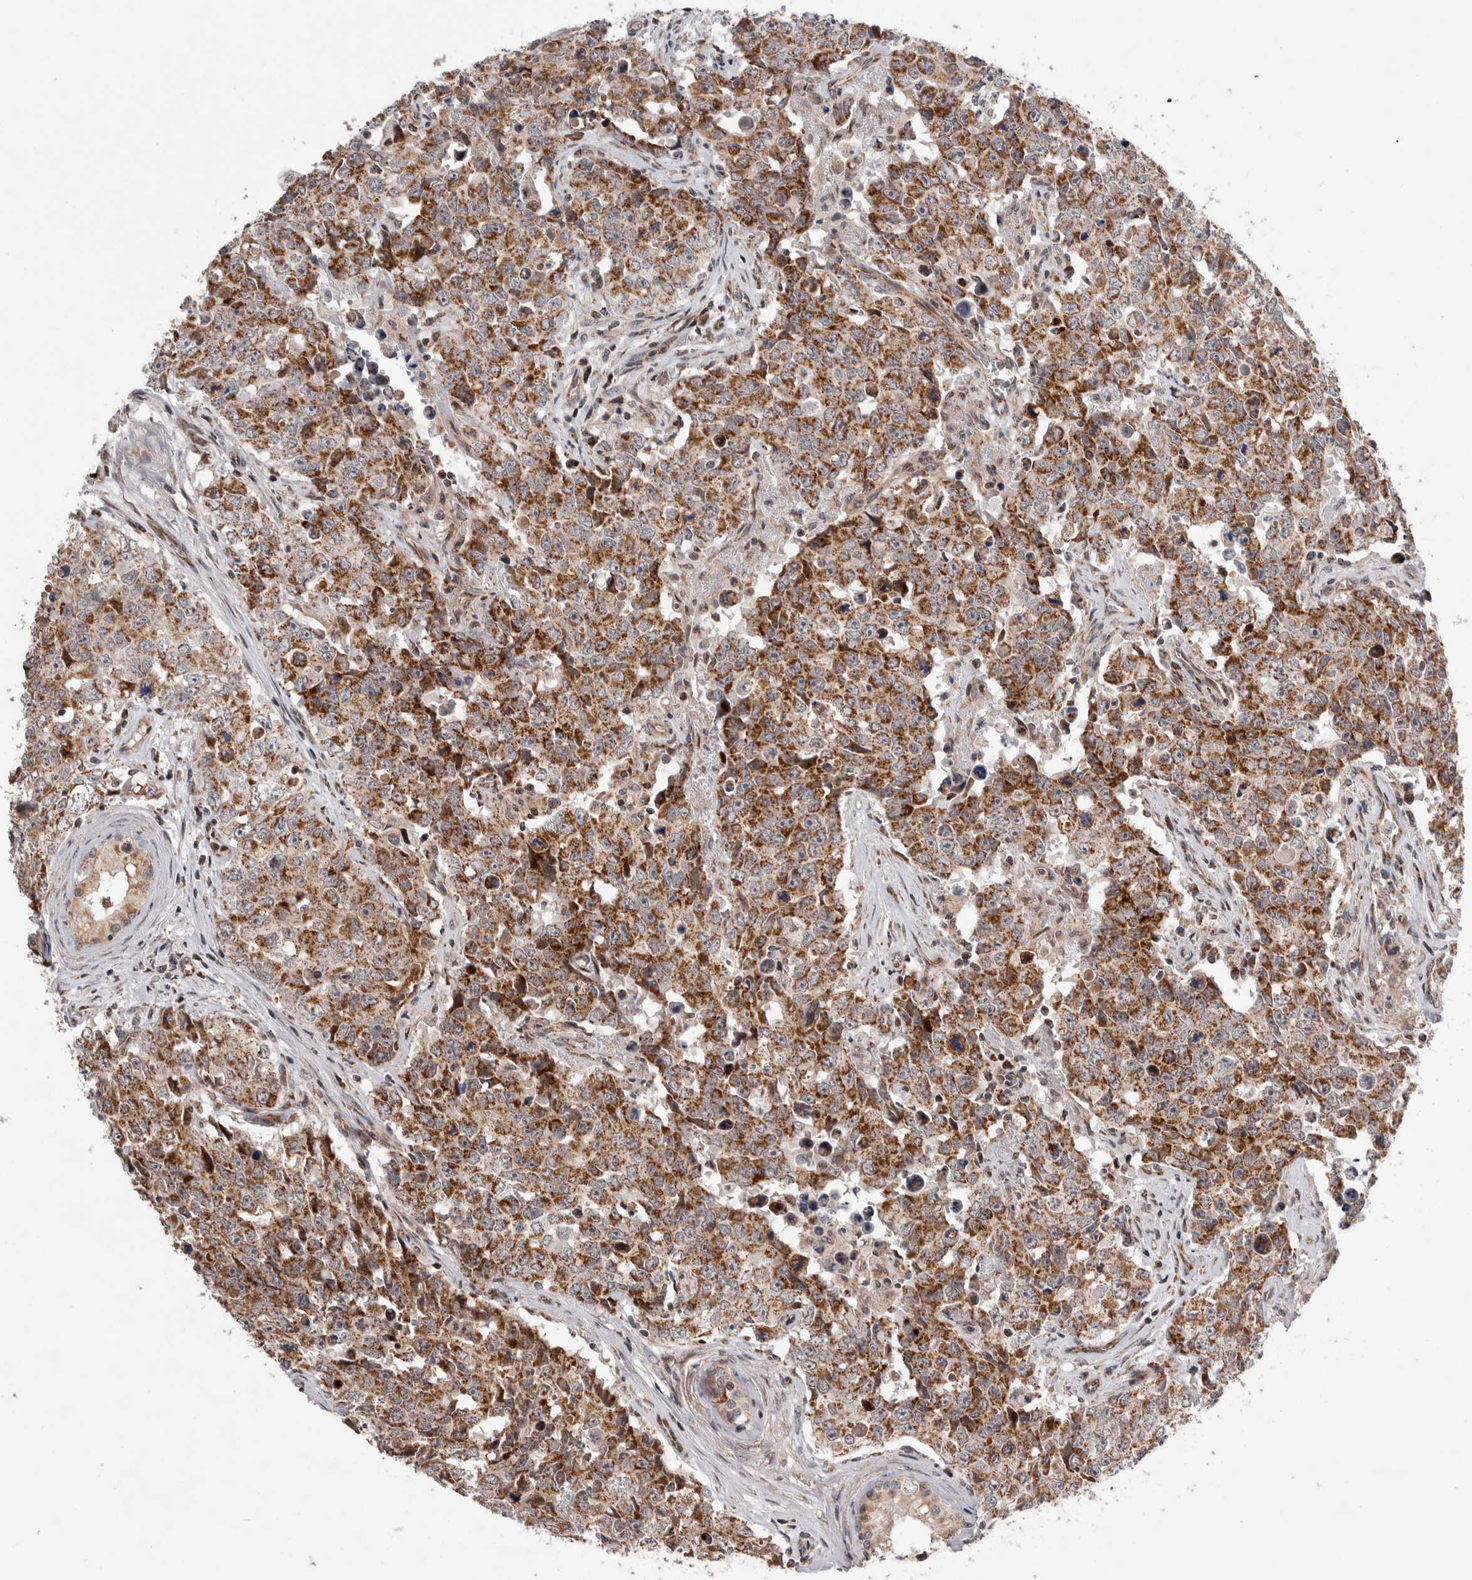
{"staining": {"intensity": "moderate", "quantity": ">75%", "location": "cytoplasmic/membranous"}, "tissue": "testis cancer", "cell_type": "Tumor cells", "image_type": "cancer", "snomed": [{"axis": "morphology", "description": "Carcinoma, Embryonal, NOS"}, {"axis": "topography", "description": "Testis"}], "caption": "Immunohistochemistry micrograph of neoplastic tissue: testis cancer (embryonal carcinoma) stained using IHC exhibits medium levels of moderate protein expression localized specifically in the cytoplasmic/membranous of tumor cells, appearing as a cytoplasmic/membranous brown color.", "gene": "MRPL37", "patient": {"sex": "male", "age": 28}}